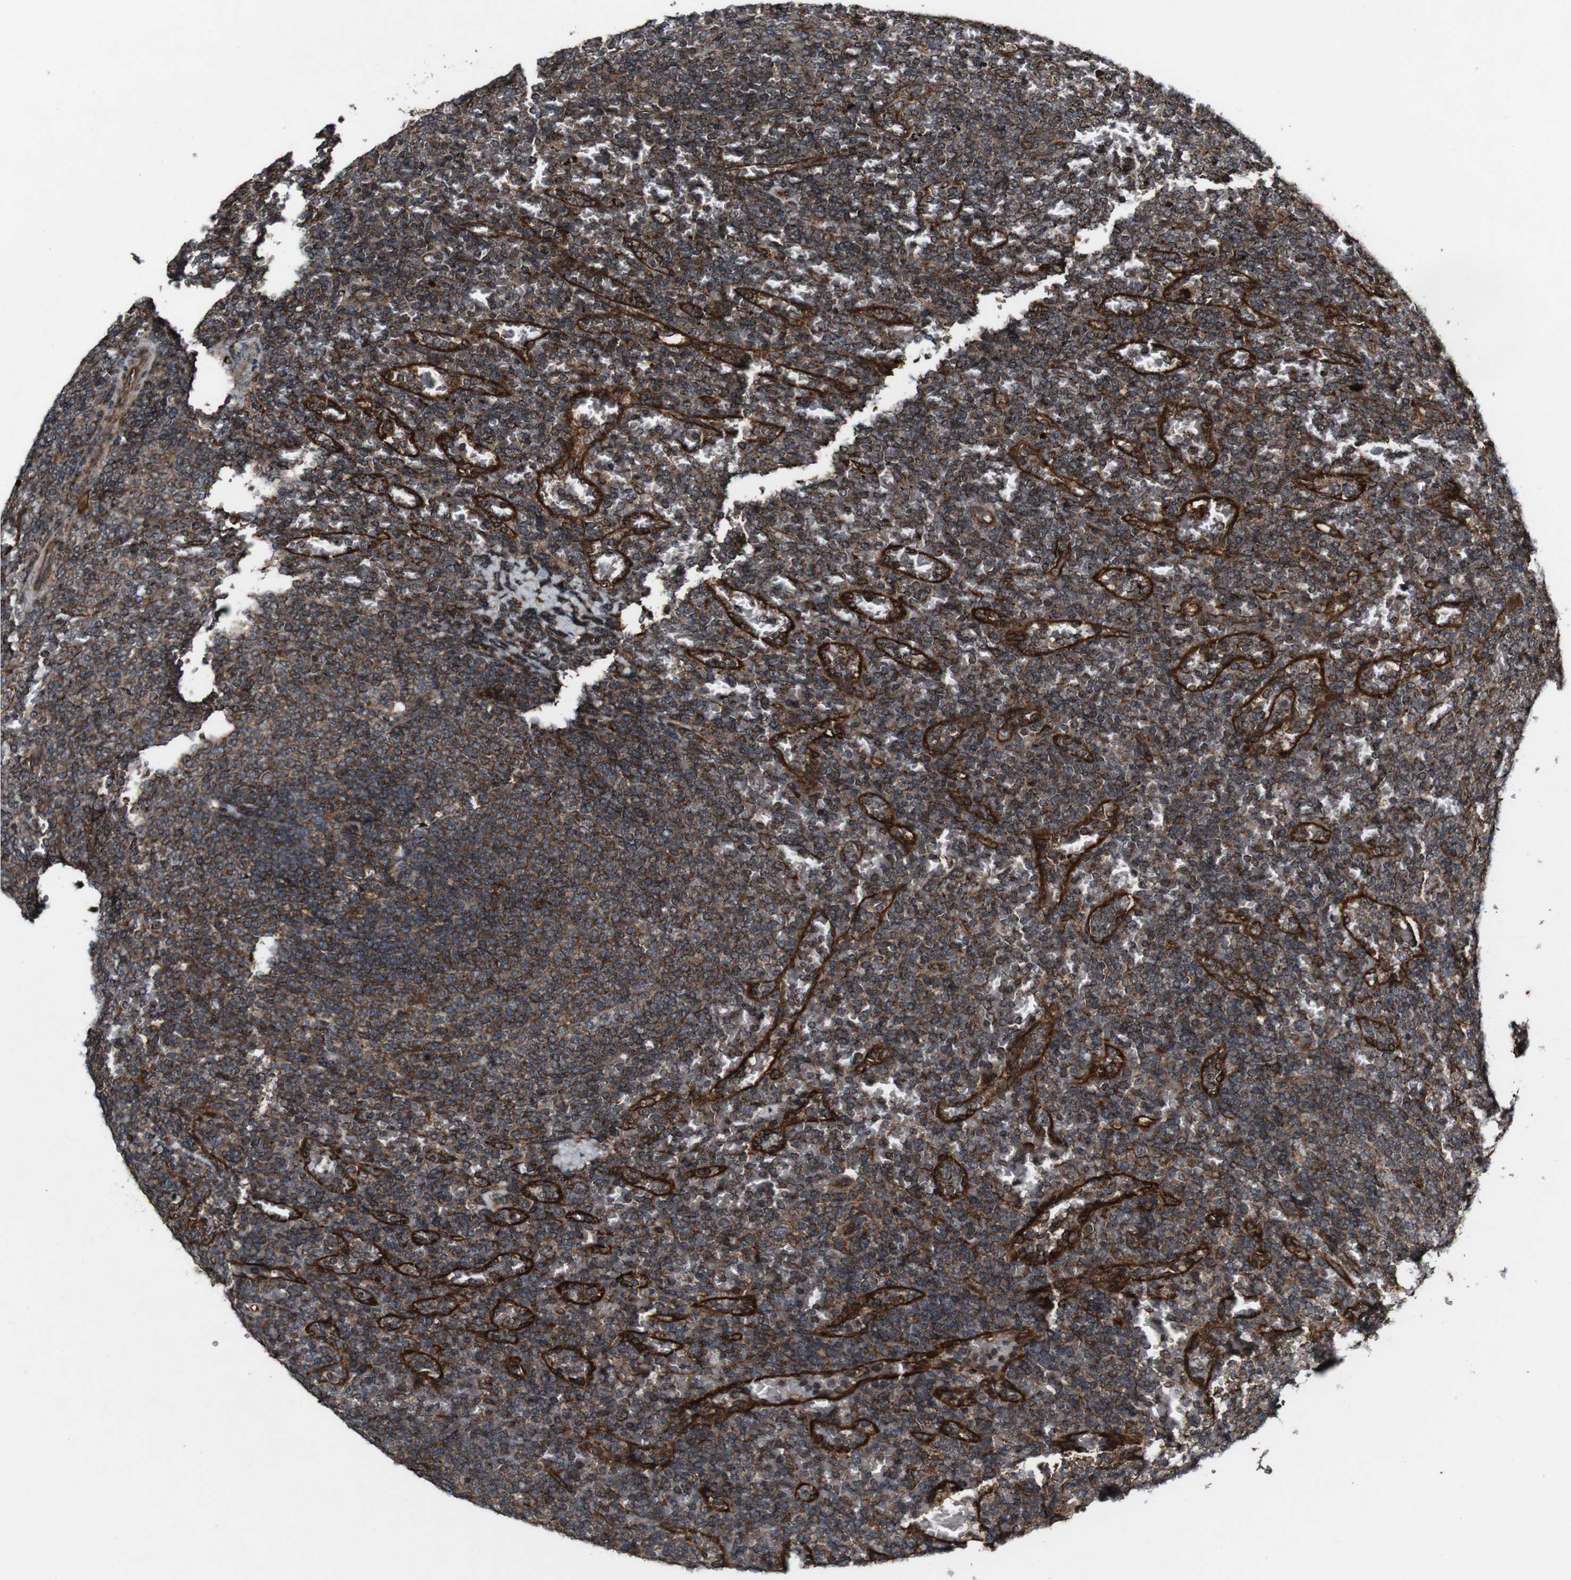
{"staining": {"intensity": "moderate", "quantity": ">75%", "location": "cytoplasmic/membranous"}, "tissue": "lymphoma", "cell_type": "Tumor cells", "image_type": "cancer", "snomed": [{"axis": "morphology", "description": "Malignant lymphoma, non-Hodgkin's type, Low grade"}, {"axis": "topography", "description": "Spleen"}], "caption": "Protein staining demonstrates moderate cytoplasmic/membranous positivity in about >75% of tumor cells in lymphoma. (brown staining indicates protein expression, while blue staining denotes nuclei).", "gene": "BTN3A3", "patient": {"sex": "female", "age": 77}}